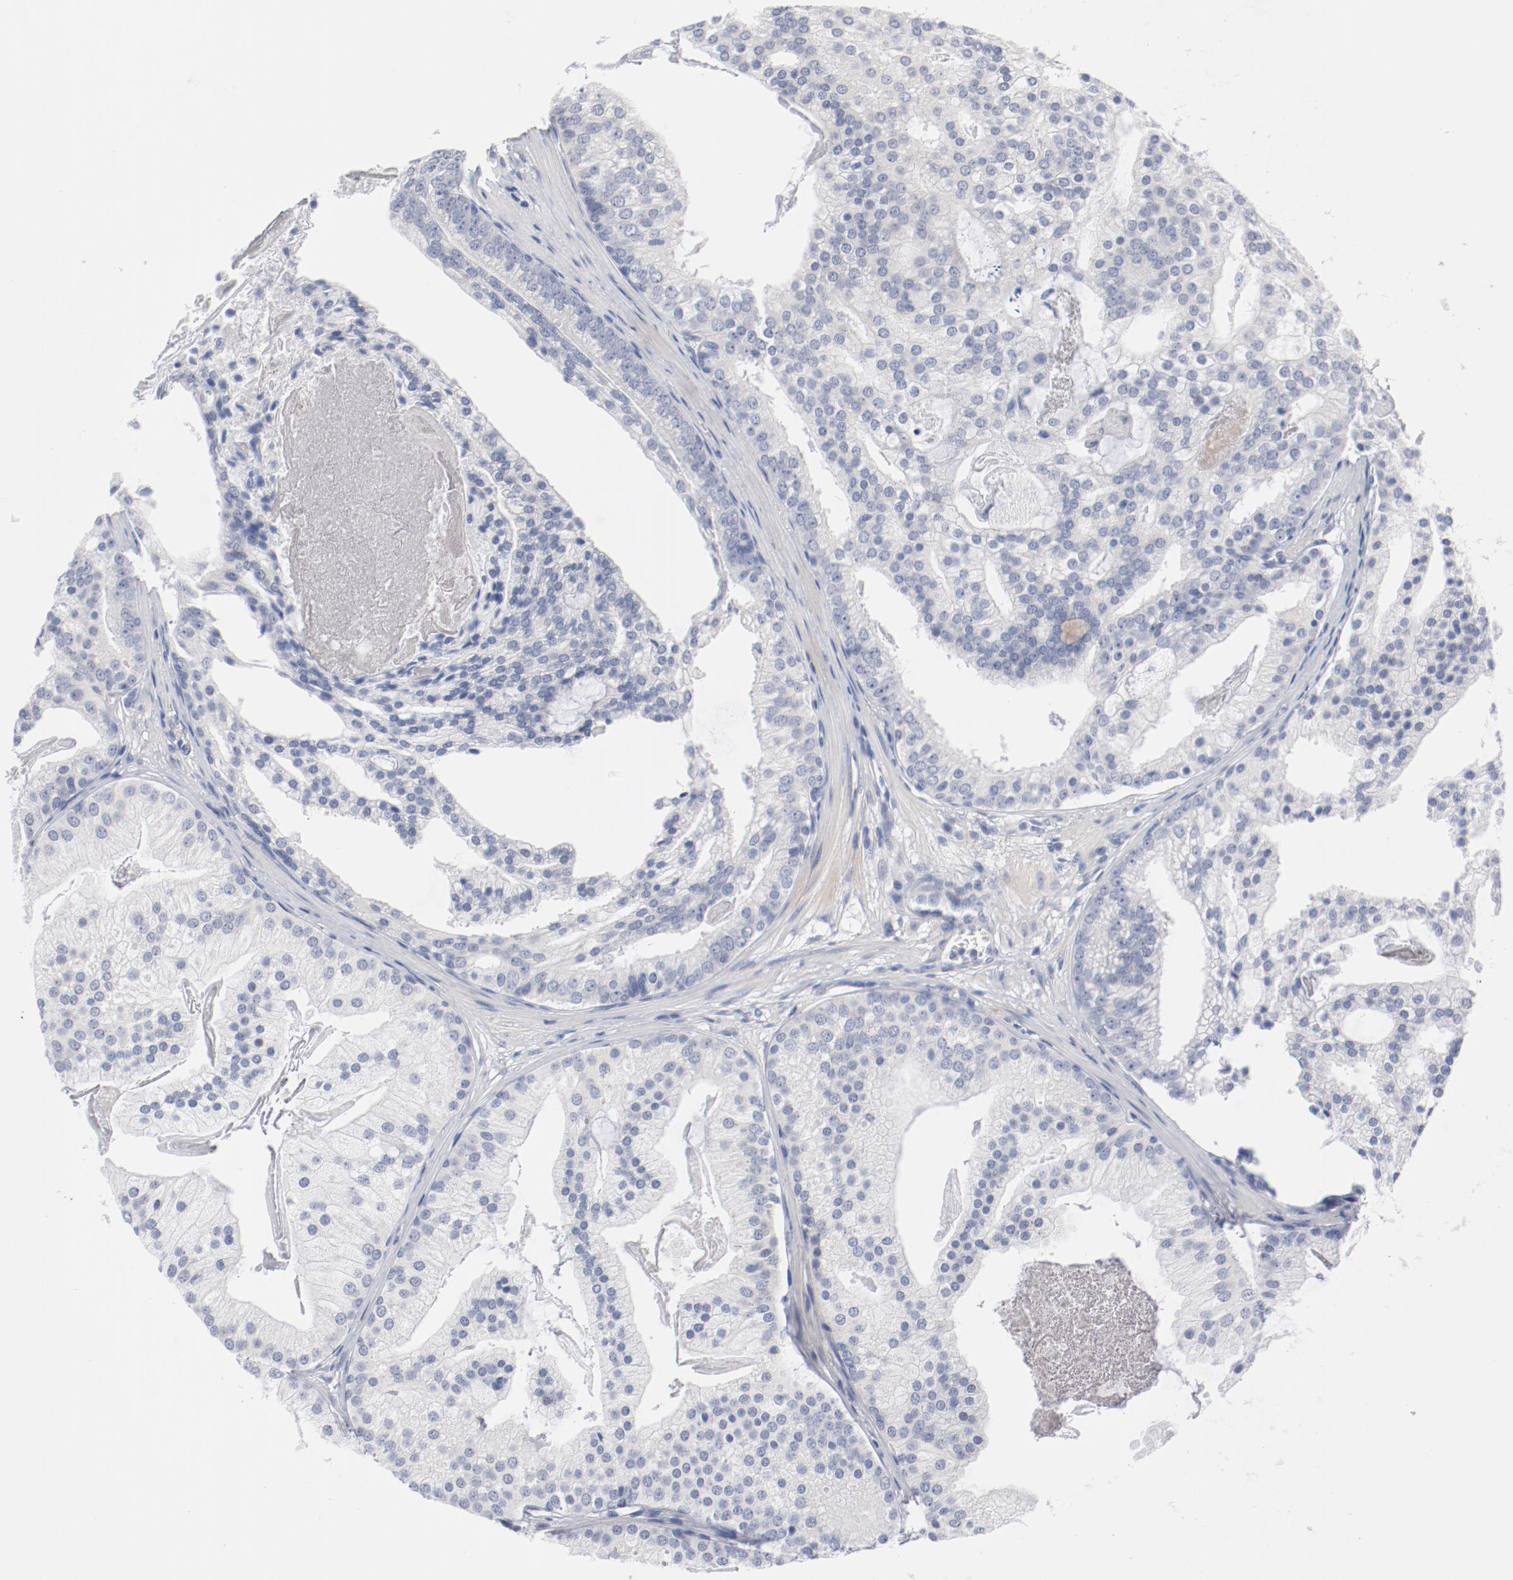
{"staining": {"intensity": "negative", "quantity": "none", "location": "none"}, "tissue": "prostate cancer", "cell_type": "Tumor cells", "image_type": "cancer", "snomed": [{"axis": "morphology", "description": "Adenocarcinoma, Low grade"}, {"axis": "topography", "description": "Prostate"}], "caption": "Immunohistochemistry of human prostate low-grade adenocarcinoma reveals no positivity in tumor cells.", "gene": "KCNK13", "patient": {"sex": "male", "age": 58}}